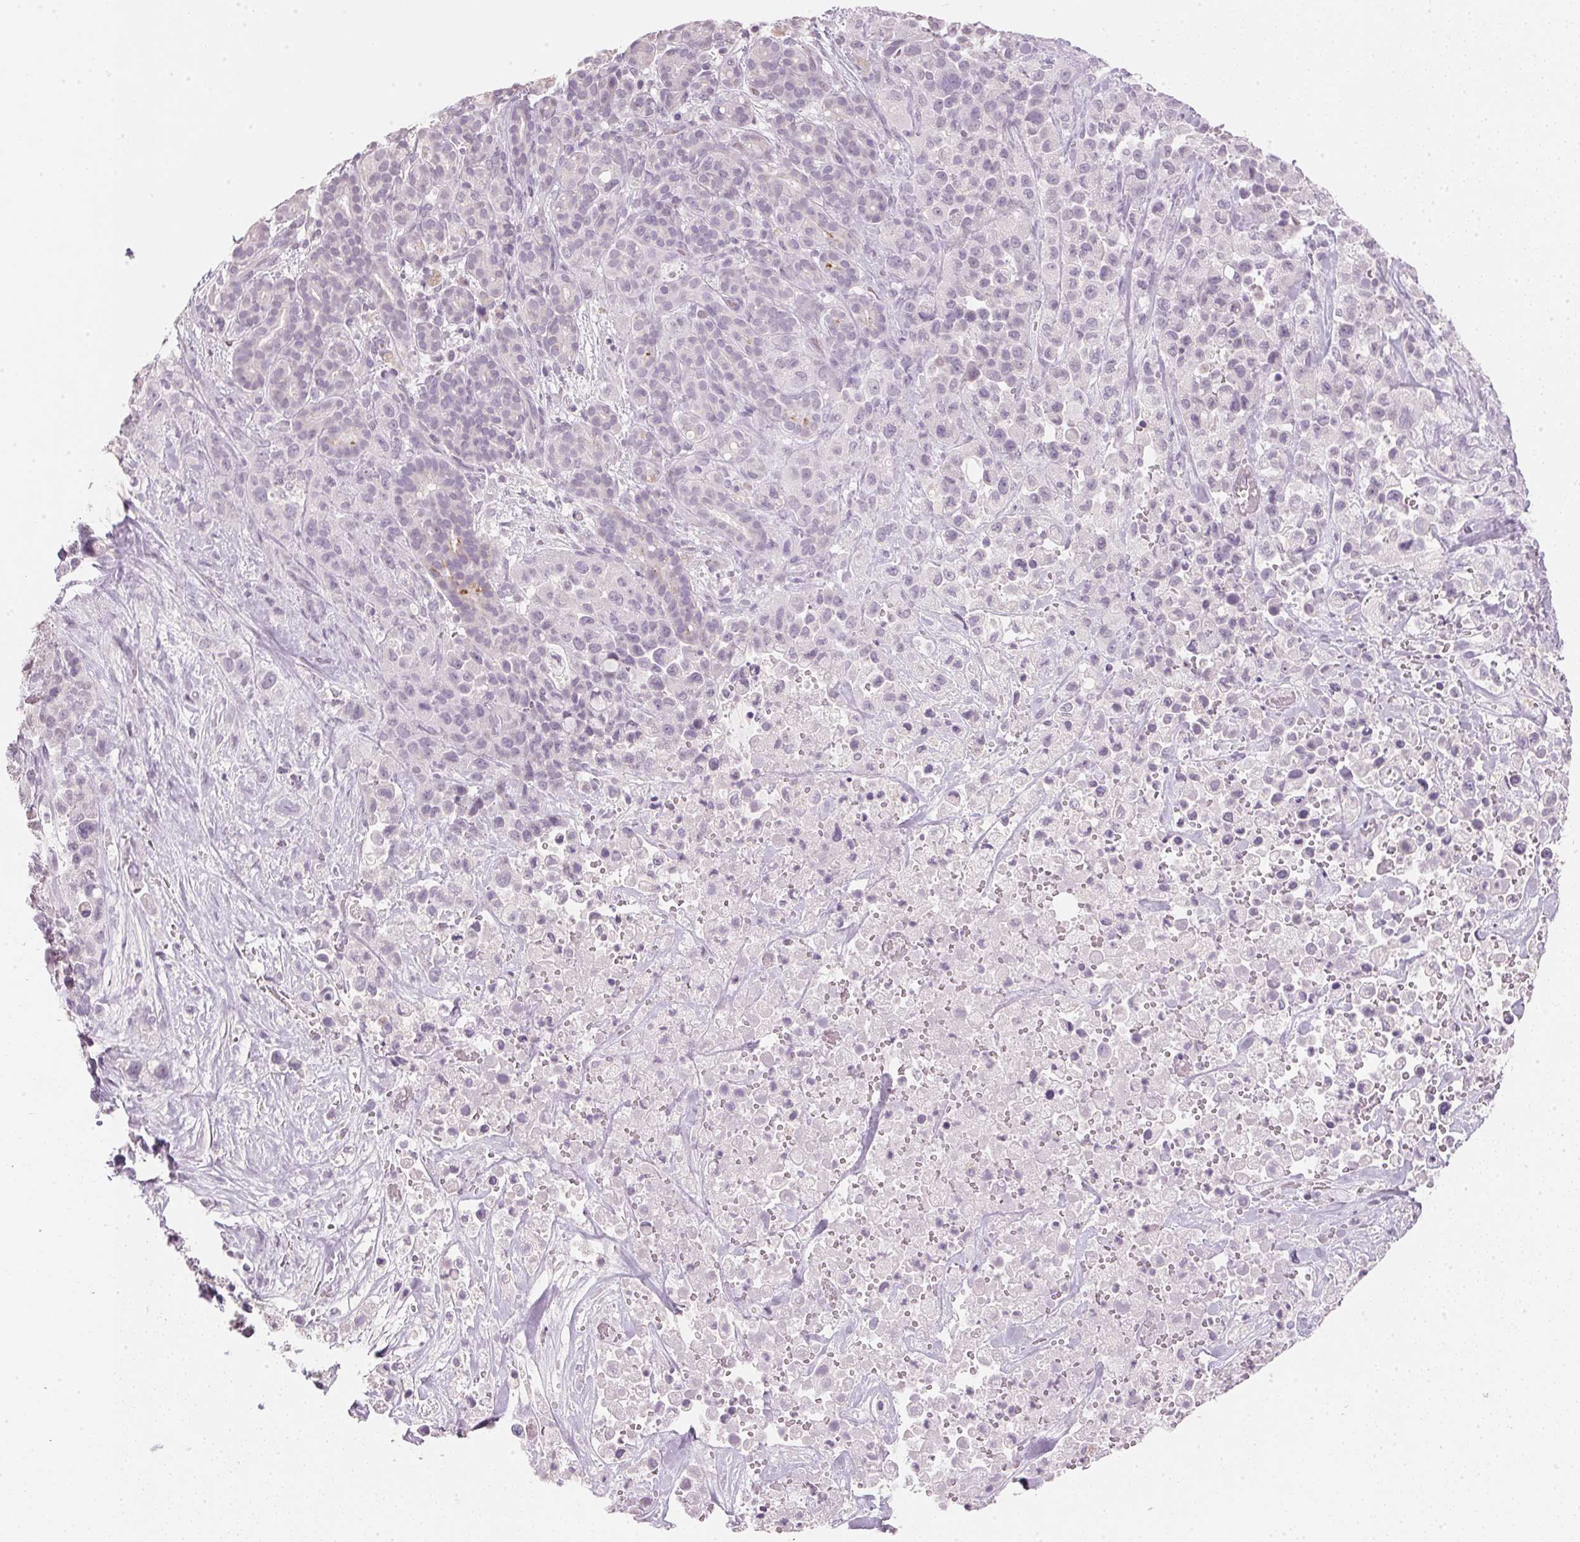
{"staining": {"intensity": "negative", "quantity": "none", "location": "none"}, "tissue": "pancreatic cancer", "cell_type": "Tumor cells", "image_type": "cancer", "snomed": [{"axis": "morphology", "description": "Adenocarcinoma, NOS"}, {"axis": "topography", "description": "Pancreas"}], "caption": "Immunohistochemistry (IHC) image of human pancreatic cancer (adenocarcinoma) stained for a protein (brown), which exhibits no expression in tumor cells. The staining is performed using DAB brown chromogen with nuclei counter-stained in using hematoxylin.", "gene": "IGFBP1", "patient": {"sex": "male", "age": 44}}